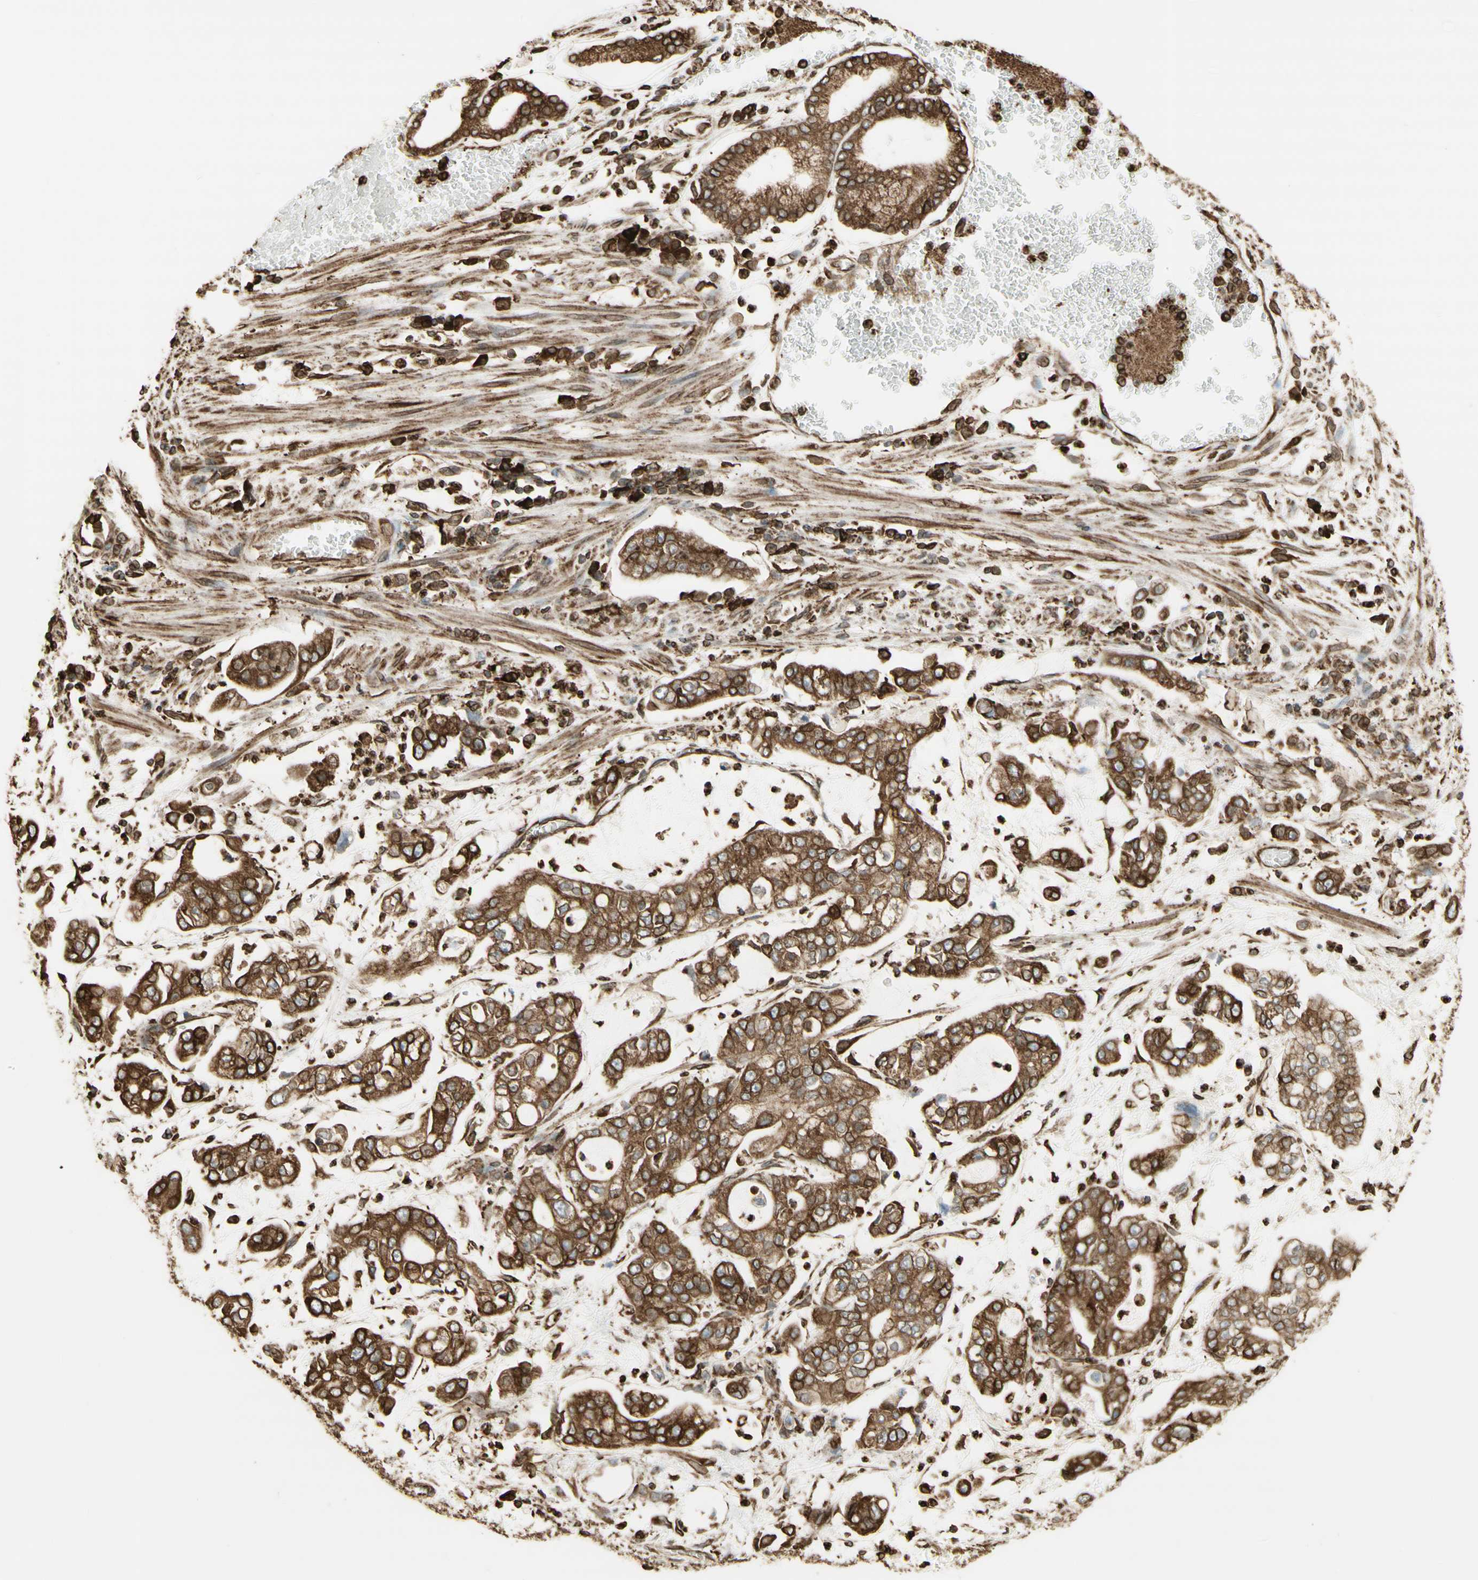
{"staining": {"intensity": "moderate", "quantity": ">75%", "location": "cytoplasmic/membranous"}, "tissue": "stomach cancer", "cell_type": "Tumor cells", "image_type": "cancer", "snomed": [{"axis": "morphology", "description": "Adenocarcinoma, NOS"}, {"axis": "topography", "description": "Stomach"}], "caption": "DAB immunohistochemical staining of adenocarcinoma (stomach) reveals moderate cytoplasmic/membranous protein positivity in approximately >75% of tumor cells.", "gene": "CANX", "patient": {"sex": "male", "age": 76}}